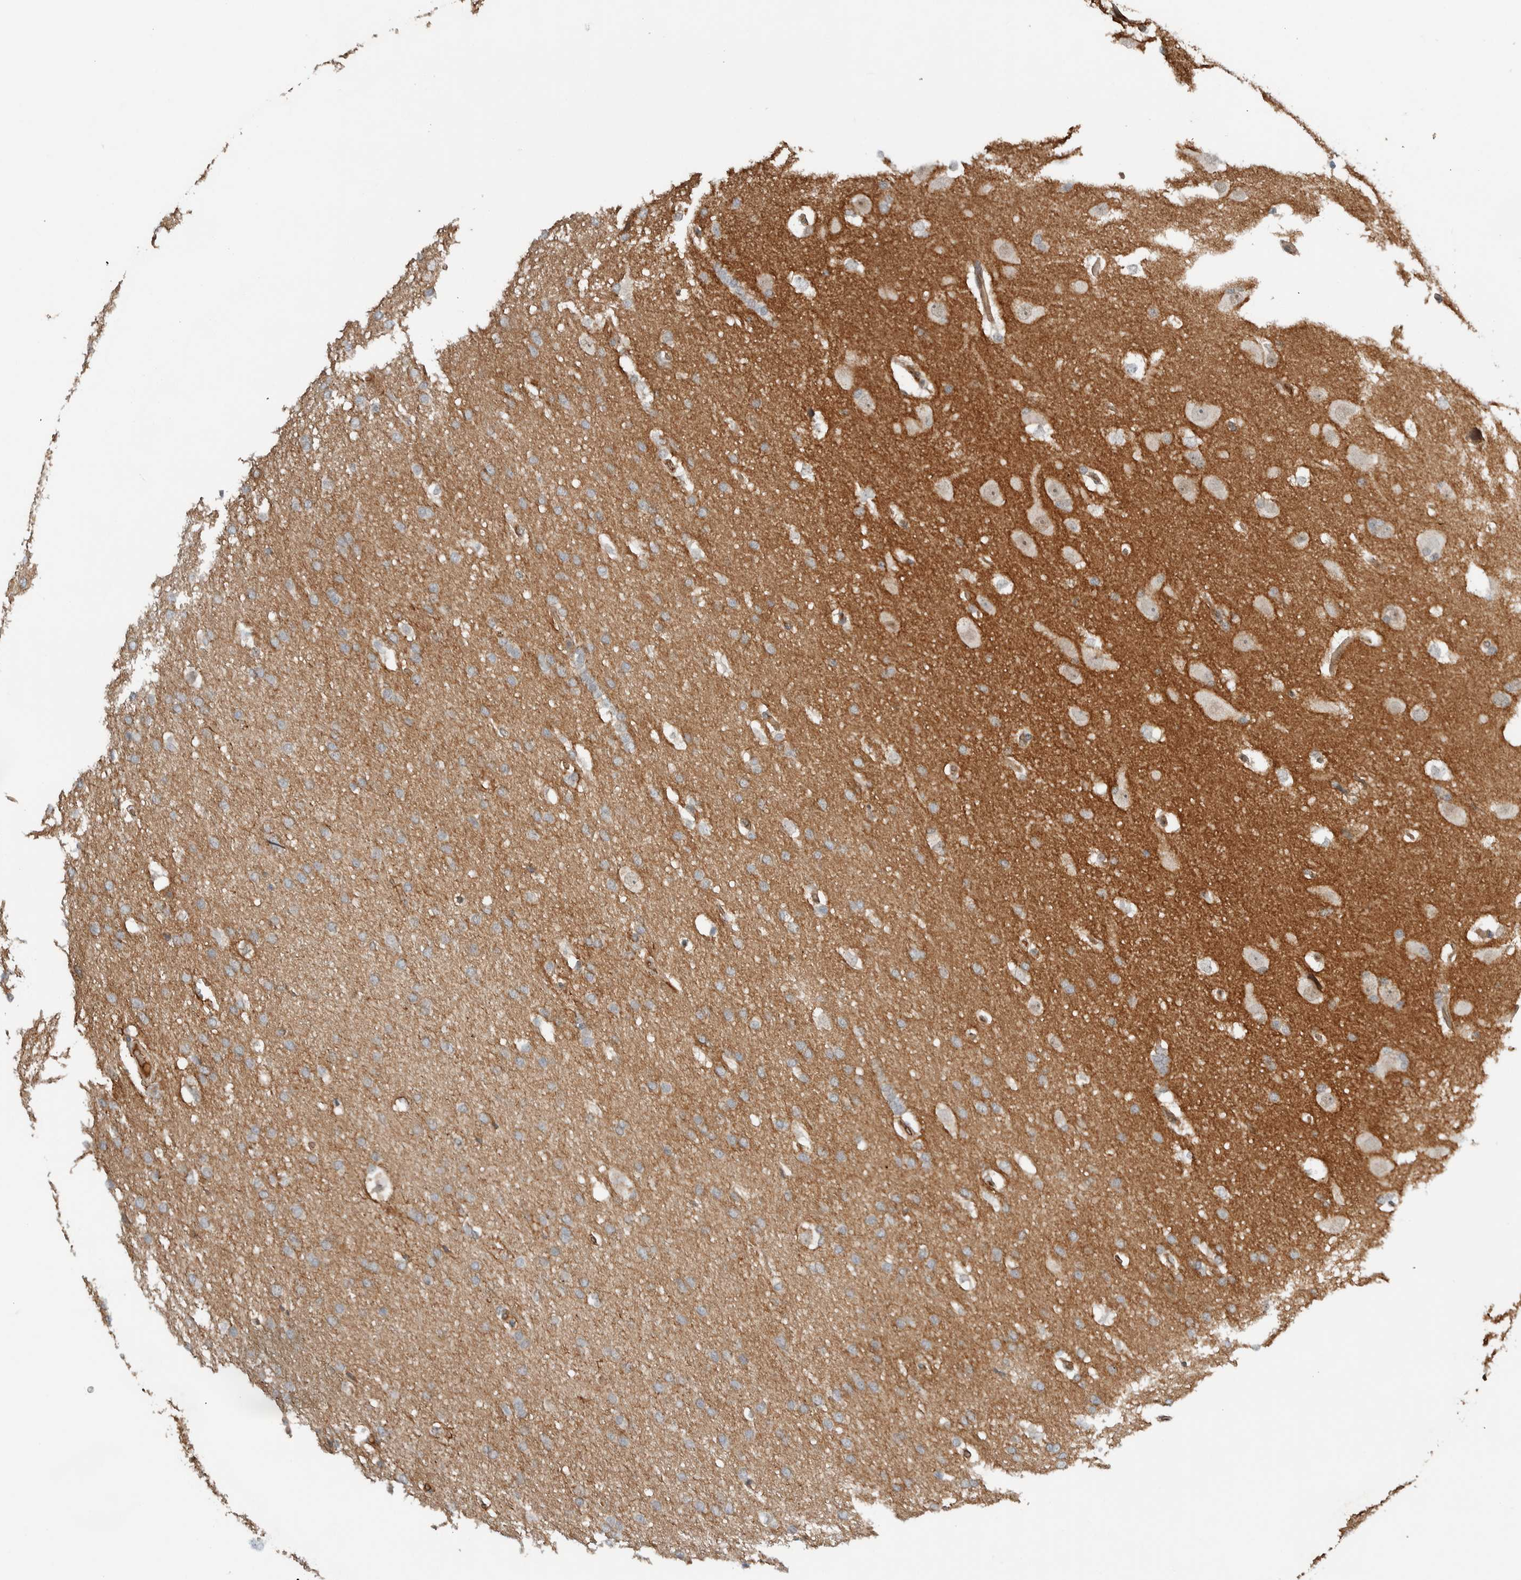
{"staining": {"intensity": "weak", "quantity": "<25%", "location": "cytoplasmic/membranous"}, "tissue": "glioma", "cell_type": "Tumor cells", "image_type": "cancer", "snomed": [{"axis": "morphology", "description": "Glioma, malignant, Low grade"}, {"axis": "topography", "description": "Brain"}], "caption": "Human glioma stained for a protein using immunohistochemistry (IHC) shows no positivity in tumor cells.", "gene": "ARMC7", "patient": {"sex": "female", "age": 37}}